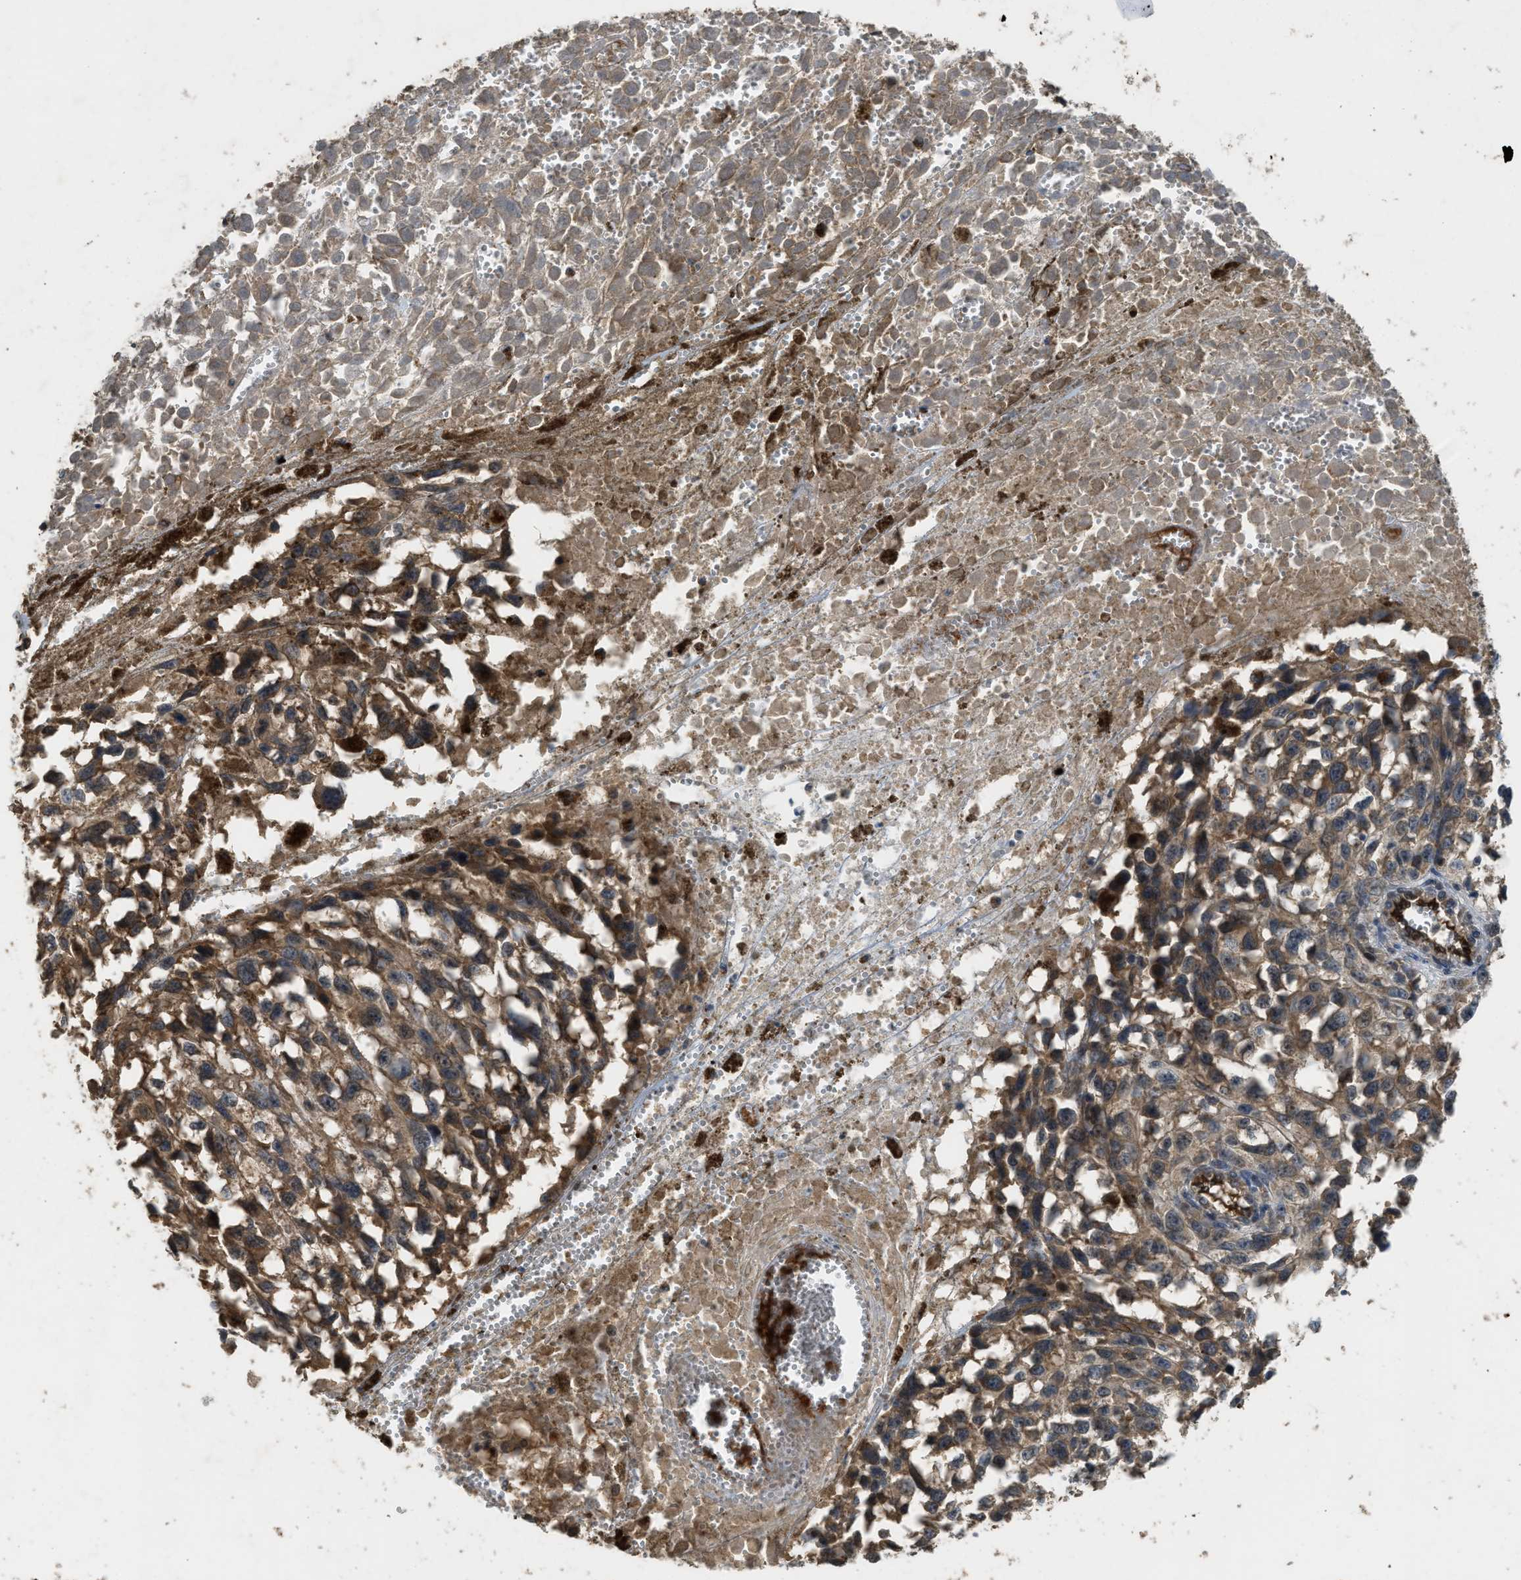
{"staining": {"intensity": "moderate", "quantity": ">75%", "location": "cytoplasmic/membranous"}, "tissue": "melanoma", "cell_type": "Tumor cells", "image_type": "cancer", "snomed": [{"axis": "morphology", "description": "Malignant melanoma, Metastatic site"}, {"axis": "topography", "description": "Lymph node"}], "caption": "DAB (3,3'-diaminobenzidine) immunohistochemical staining of malignant melanoma (metastatic site) exhibits moderate cytoplasmic/membranous protein staining in approximately >75% of tumor cells. The staining is performed using DAB brown chromogen to label protein expression. The nuclei are counter-stained blue using hematoxylin.", "gene": "HIP1R", "patient": {"sex": "male", "age": 59}}